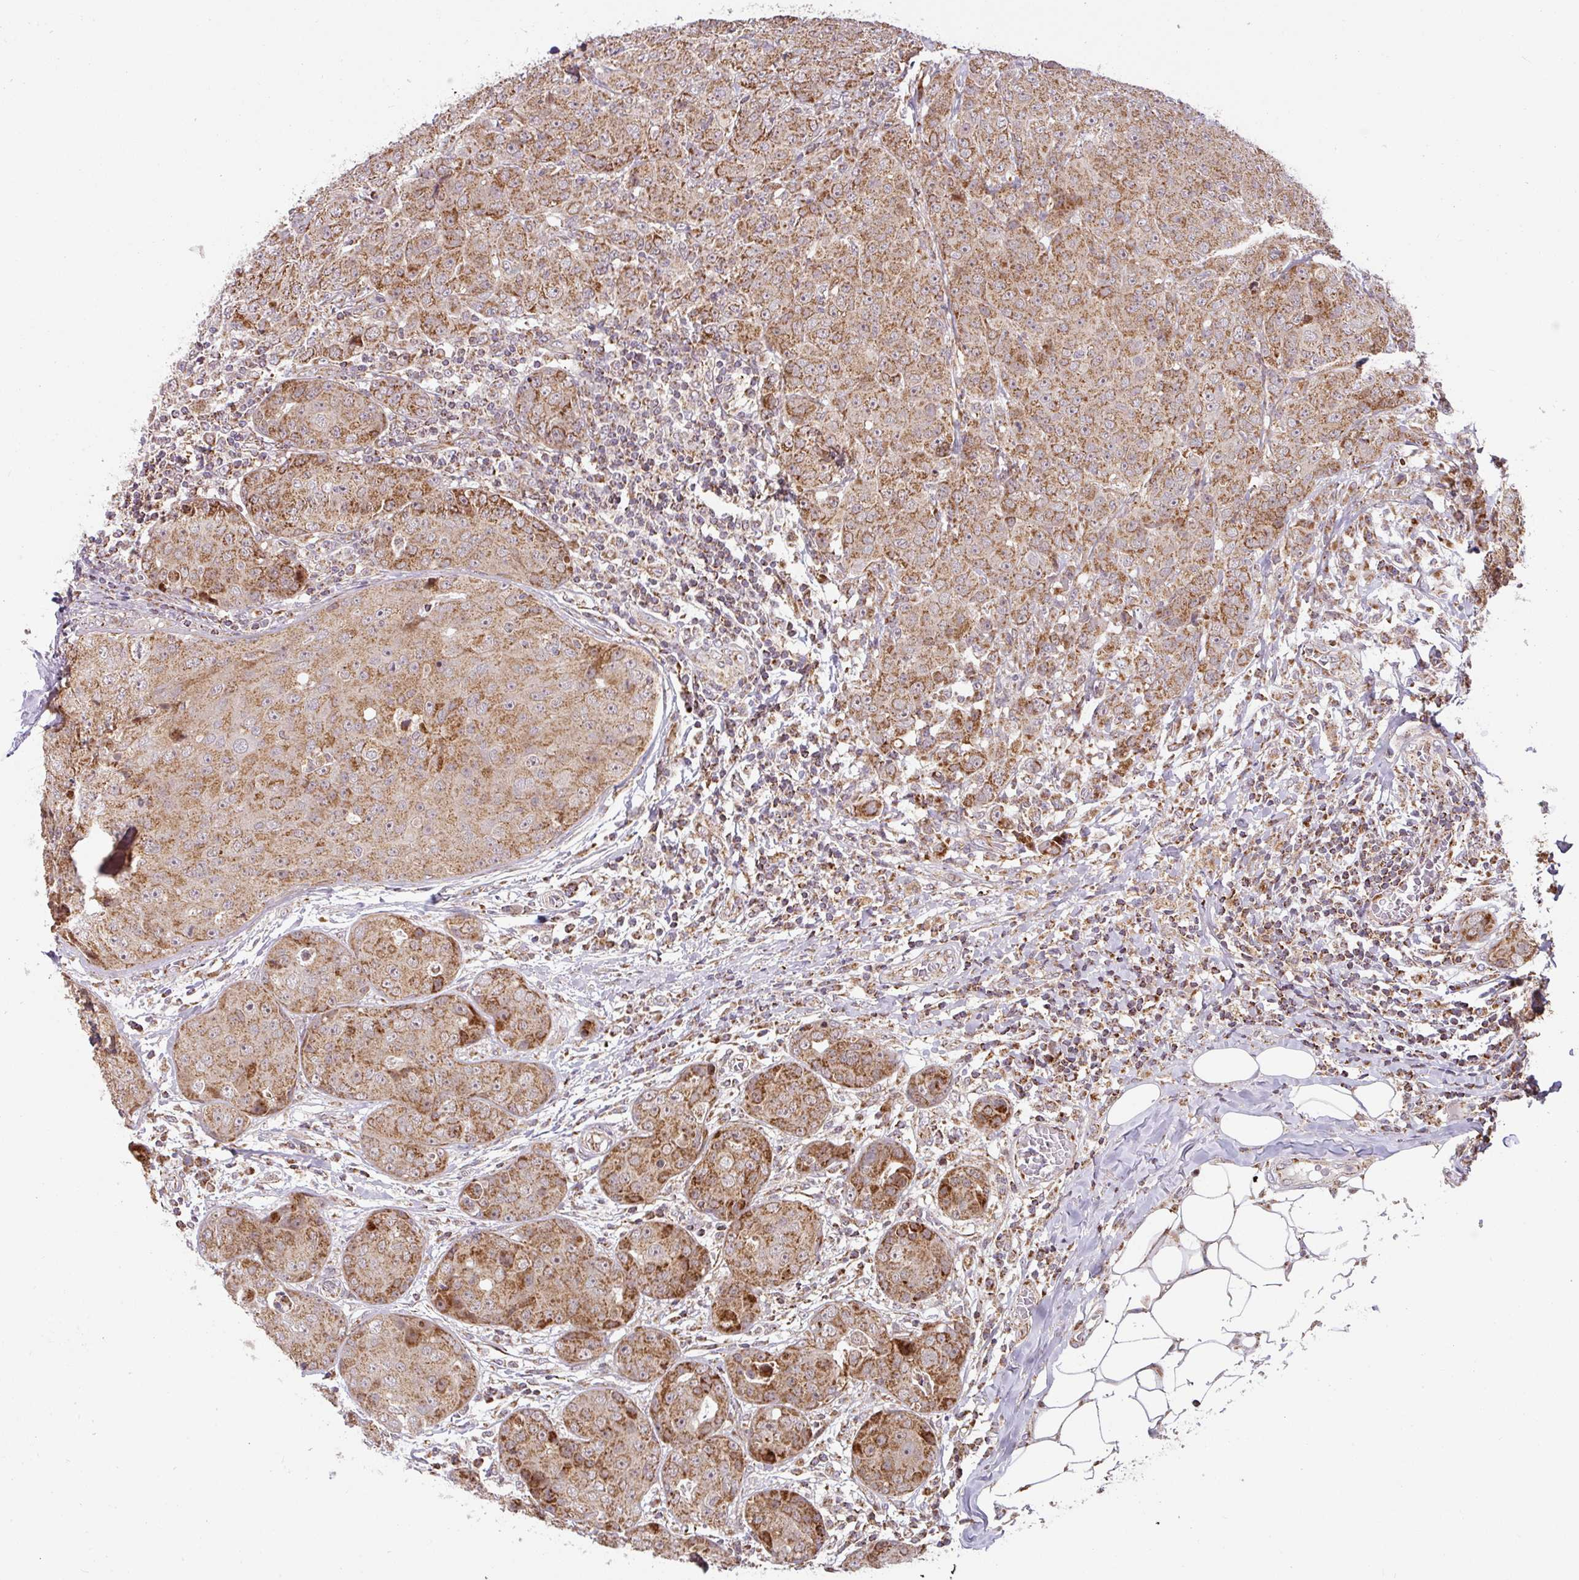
{"staining": {"intensity": "moderate", "quantity": ">75%", "location": "cytoplasmic/membranous"}, "tissue": "breast cancer", "cell_type": "Tumor cells", "image_type": "cancer", "snomed": [{"axis": "morphology", "description": "Duct carcinoma"}, {"axis": "topography", "description": "Breast"}], "caption": "Immunohistochemical staining of human breast cancer exhibits medium levels of moderate cytoplasmic/membranous positivity in about >75% of tumor cells.", "gene": "SARS2", "patient": {"sex": "female", "age": 43}}